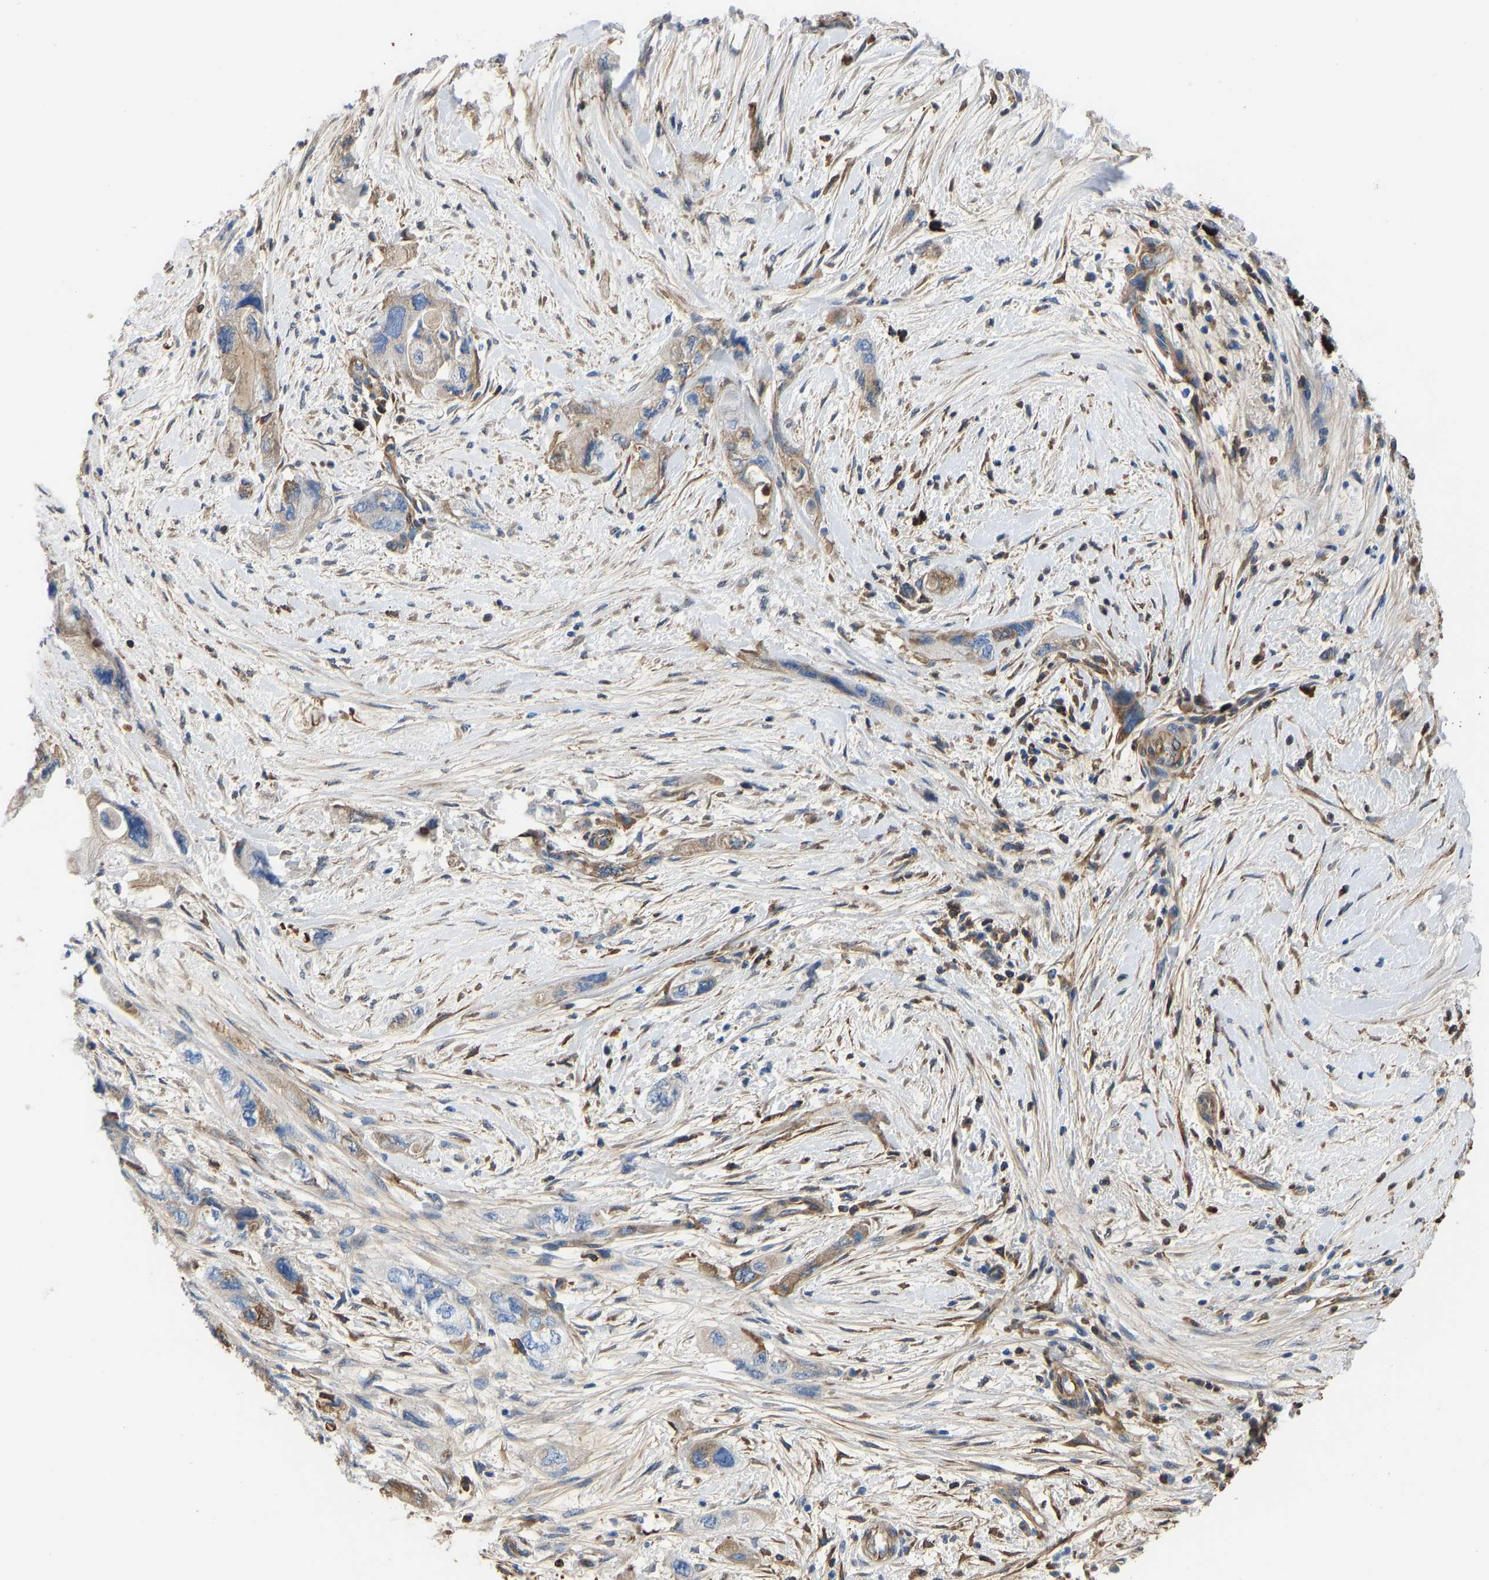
{"staining": {"intensity": "moderate", "quantity": "25%-75%", "location": "cytoplasmic/membranous"}, "tissue": "pancreatic cancer", "cell_type": "Tumor cells", "image_type": "cancer", "snomed": [{"axis": "morphology", "description": "Adenocarcinoma, NOS"}, {"axis": "topography", "description": "Pancreas"}], "caption": "Pancreatic adenocarcinoma stained with DAB immunohistochemistry exhibits medium levels of moderate cytoplasmic/membranous staining in approximately 25%-75% of tumor cells. Using DAB (3,3'-diaminobenzidine) (brown) and hematoxylin (blue) stains, captured at high magnification using brightfield microscopy.", "gene": "HSPG2", "patient": {"sex": "female", "age": 73}}